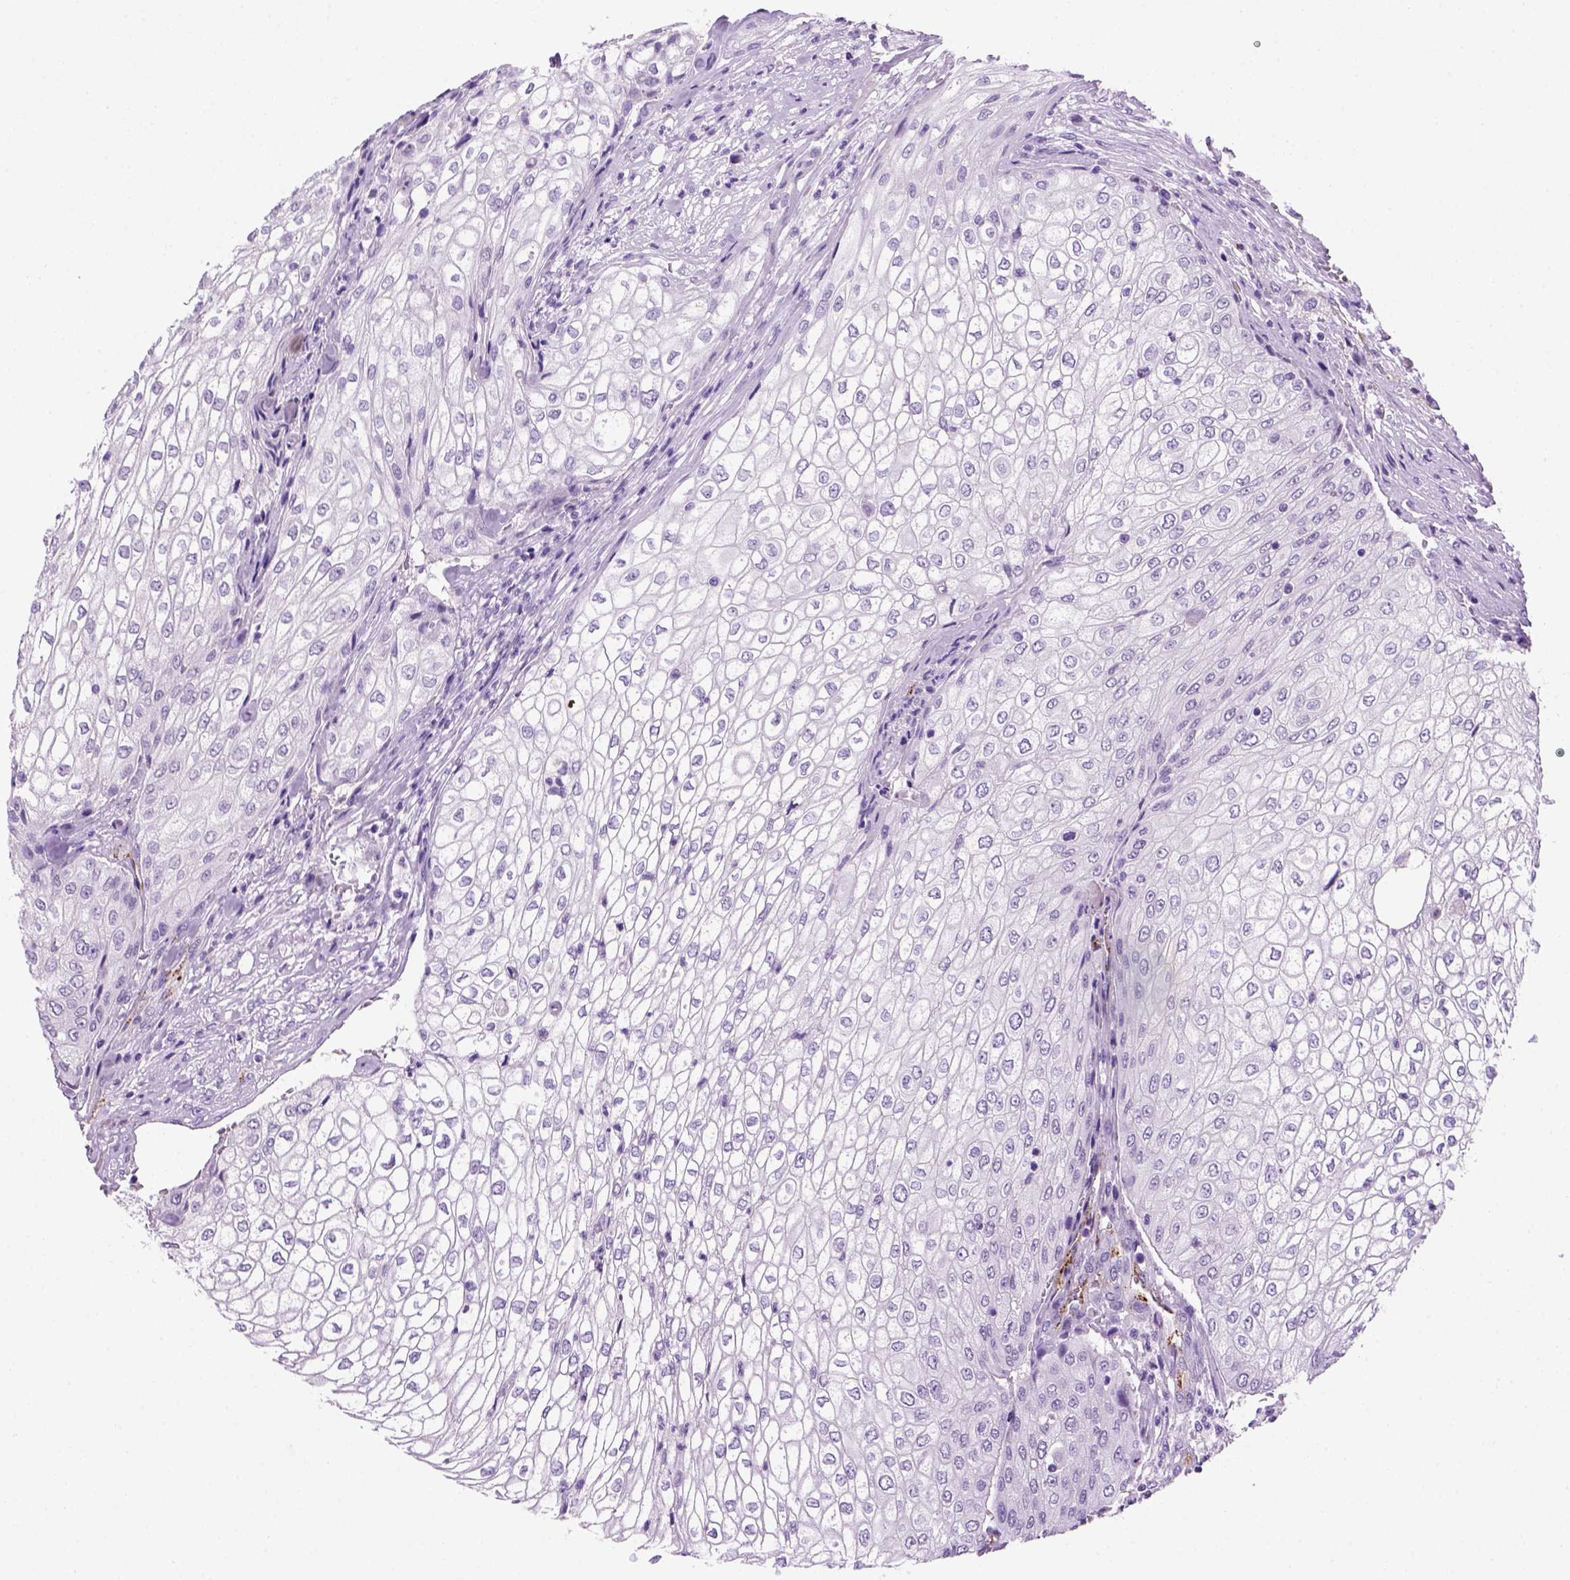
{"staining": {"intensity": "negative", "quantity": "none", "location": "none"}, "tissue": "urothelial cancer", "cell_type": "Tumor cells", "image_type": "cancer", "snomed": [{"axis": "morphology", "description": "Urothelial carcinoma, High grade"}, {"axis": "topography", "description": "Urinary bladder"}], "caption": "An image of urothelial cancer stained for a protein displays no brown staining in tumor cells.", "gene": "VWF", "patient": {"sex": "male", "age": 62}}